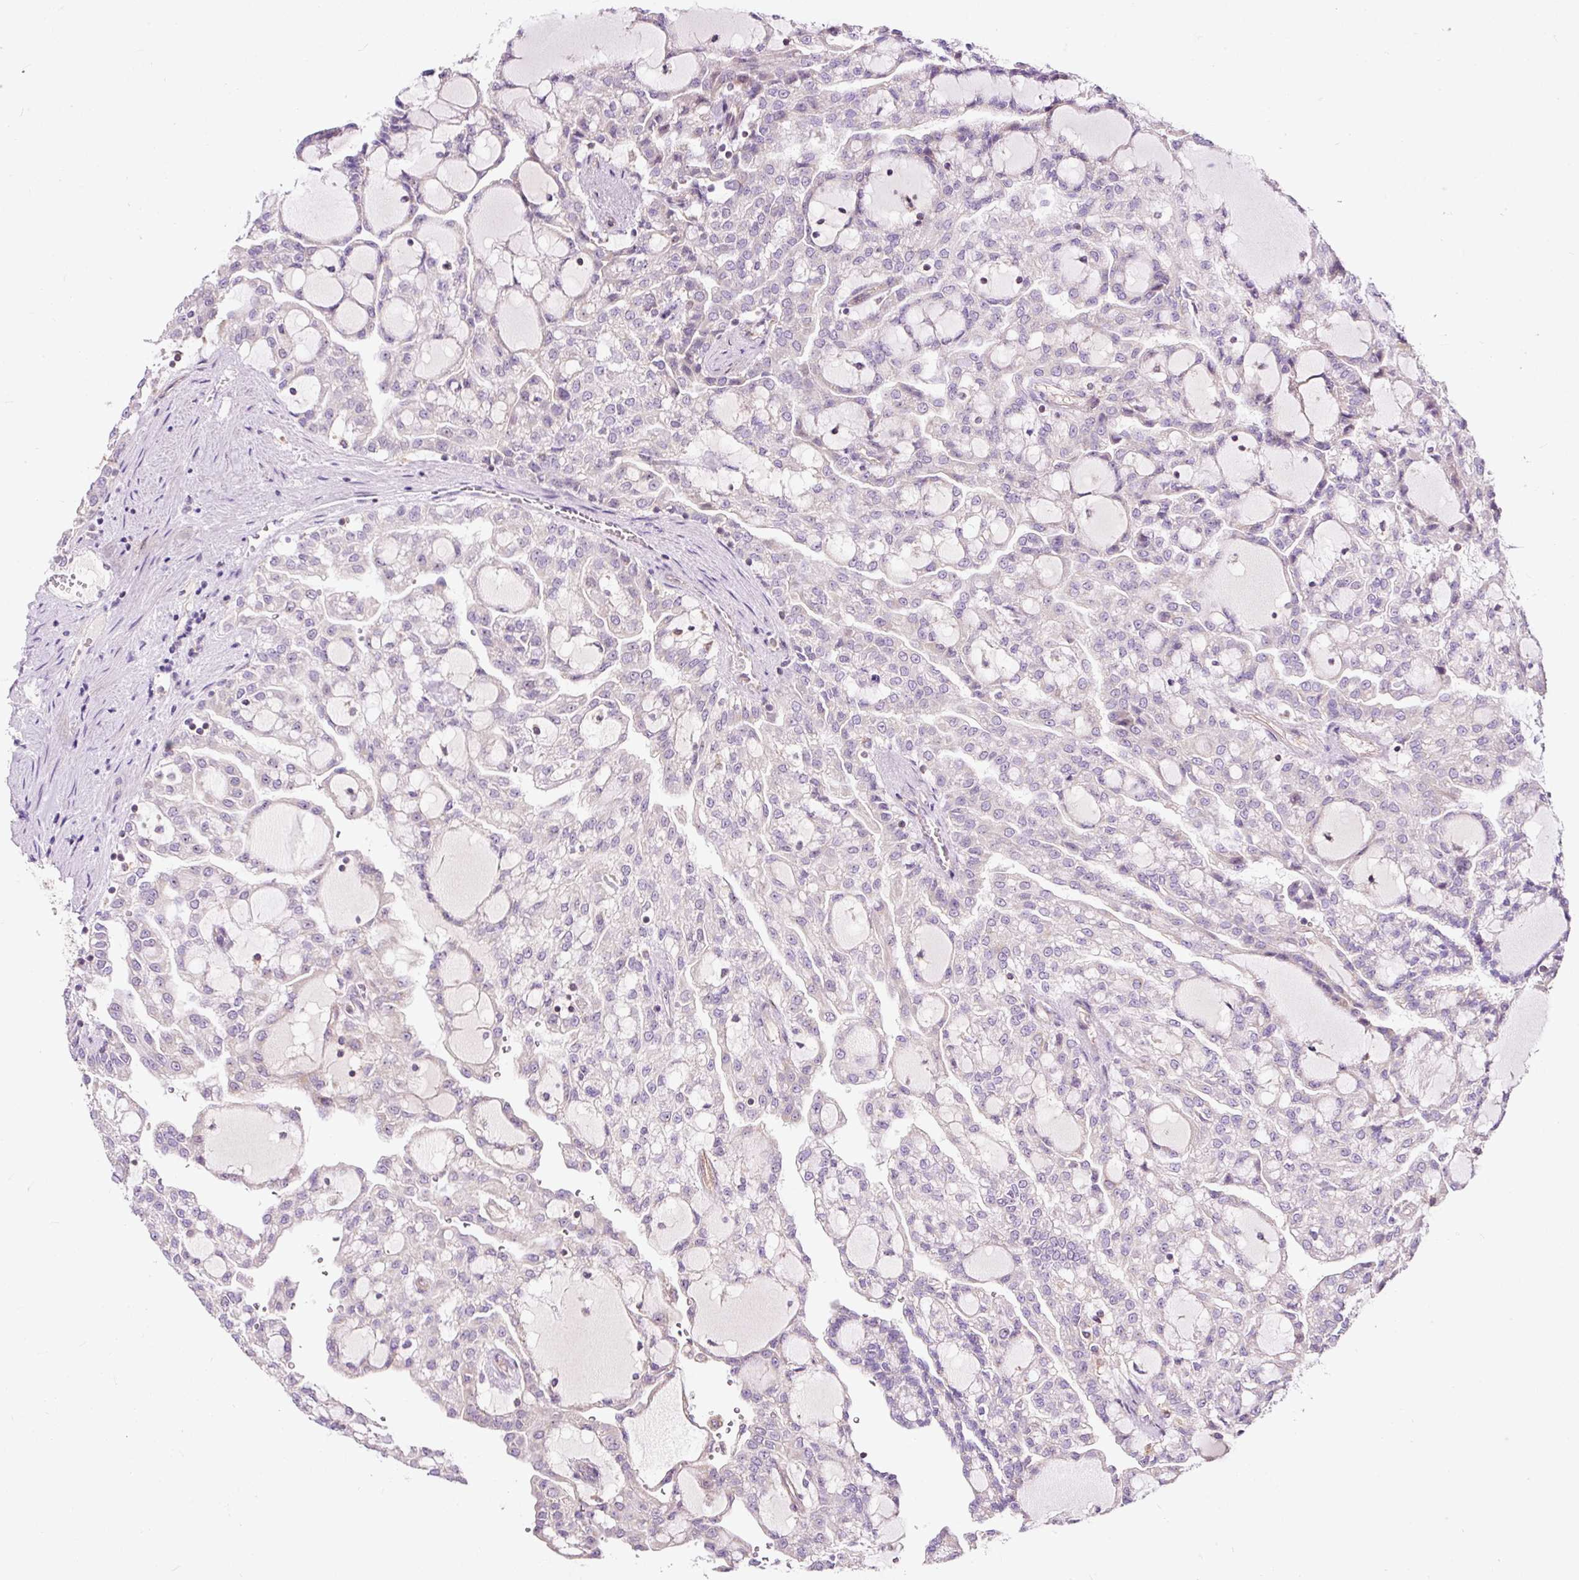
{"staining": {"intensity": "negative", "quantity": "none", "location": "none"}, "tissue": "renal cancer", "cell_type": "Tumor cells", "image_type": "cancer", "snomed": [{"axis": "morphology", "description": "Adenocarcinoma, NOS"}, {"axis": "topography", "description": "Kidney"}], "caption": "Tumor cells show no significant expression in renal cancer.", "gene": "BOLA3", "patient": {"sex": "male", "age": 63}}